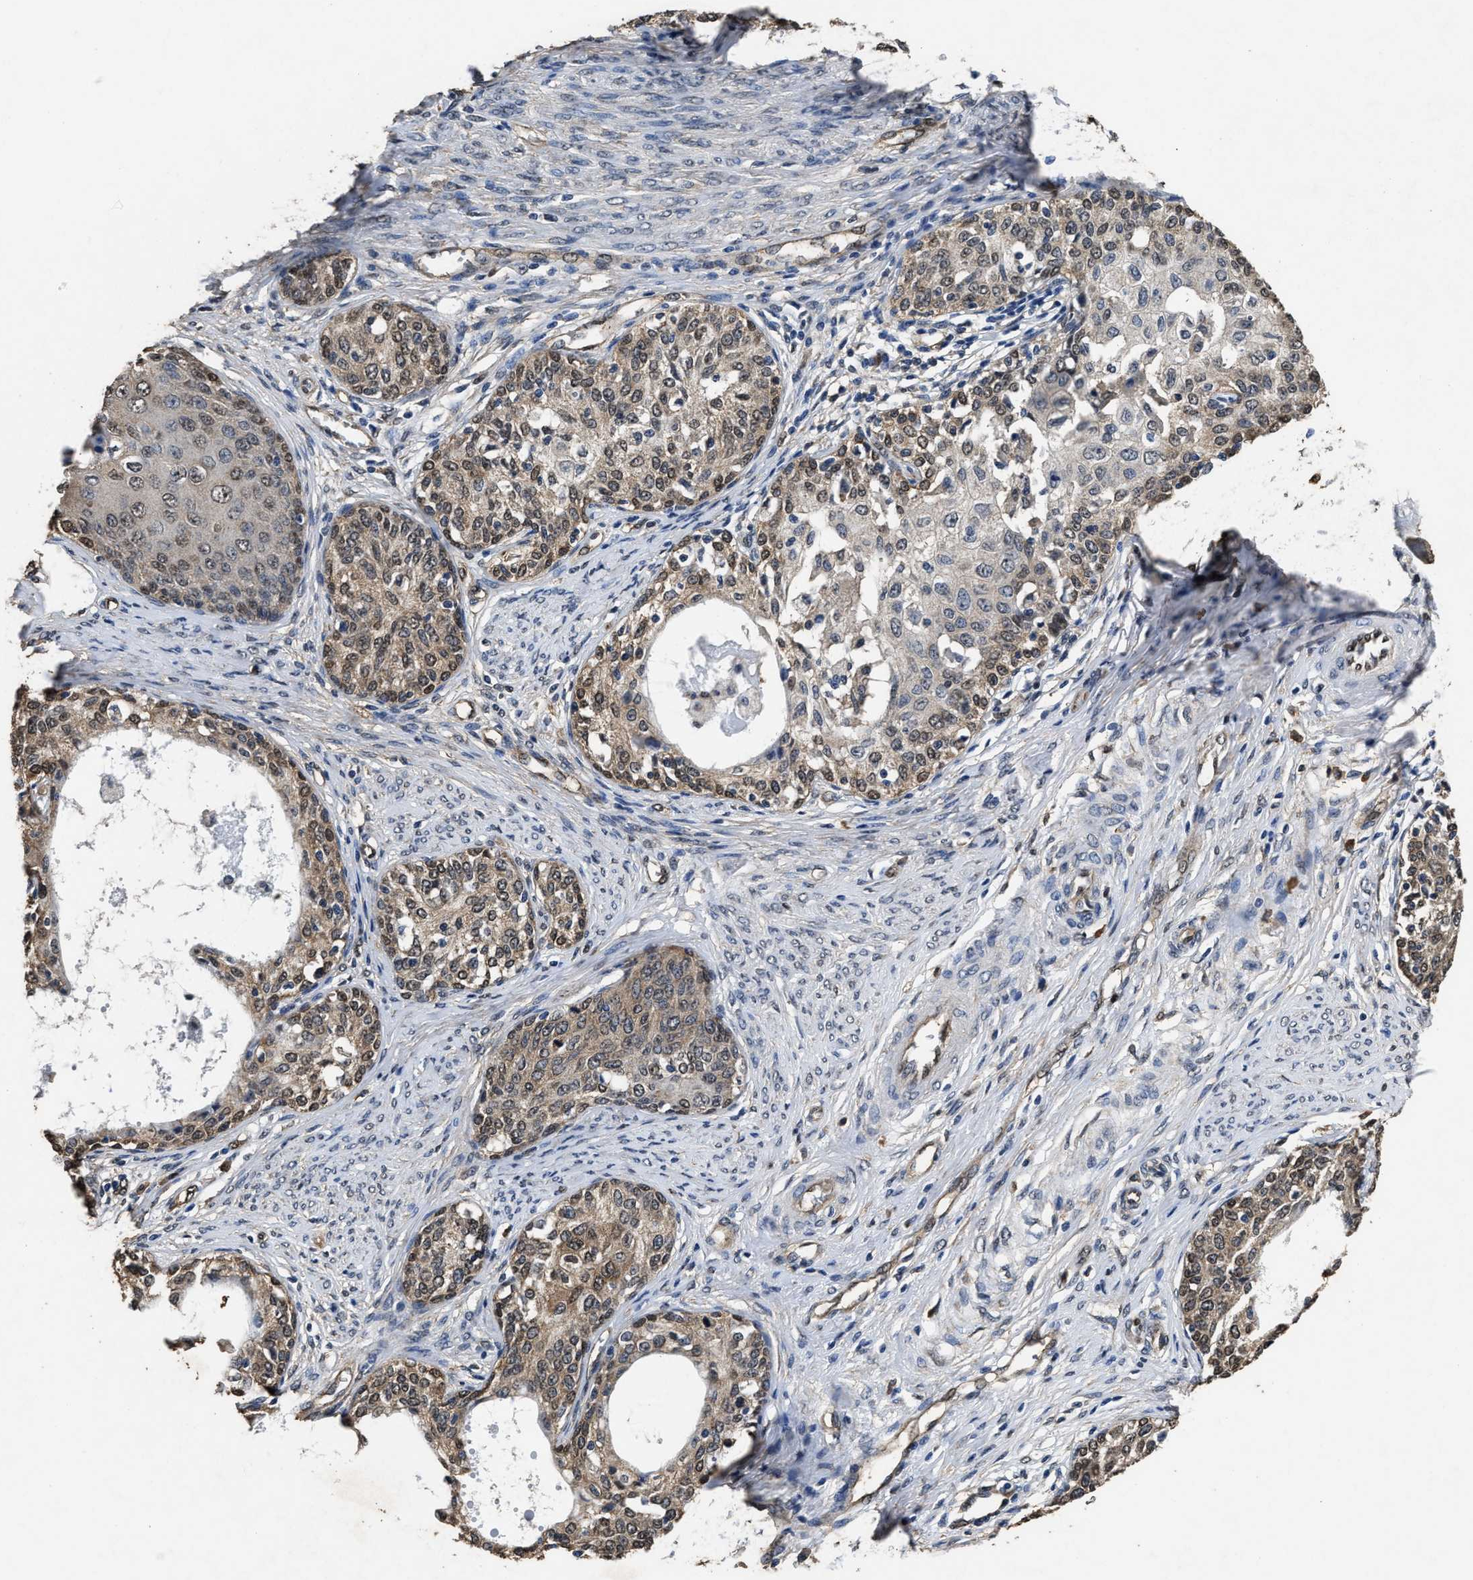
{"staining": {"intensity": "moderate", "quantity": ">75%", "location": "cytoplasmic/membranous,nuclear"}, "tissue": "cervical cancer", "cell_type": "Tumor cells", "image_type": "cancer", "snomed": [{"axis": "morphology", "description": "Squamous cell carcinoma, NOS"}, {"axis": "morphology", "description": "Adenocarcinoma, NOS"}, {"axis": "topography", "description": "Cervix"}], "caption": "This image demonstrates squamous cell carcinoma (cervical) stained with immunohistochemistry to label a protein in brown. The cytoplasmic/membranous and nuclear of tumor cells show moderate positivity for the protein. Nuclei are counter-stained blue.", "gene": "YWHAE", "patient": {"sex": "female", "age": 52}}